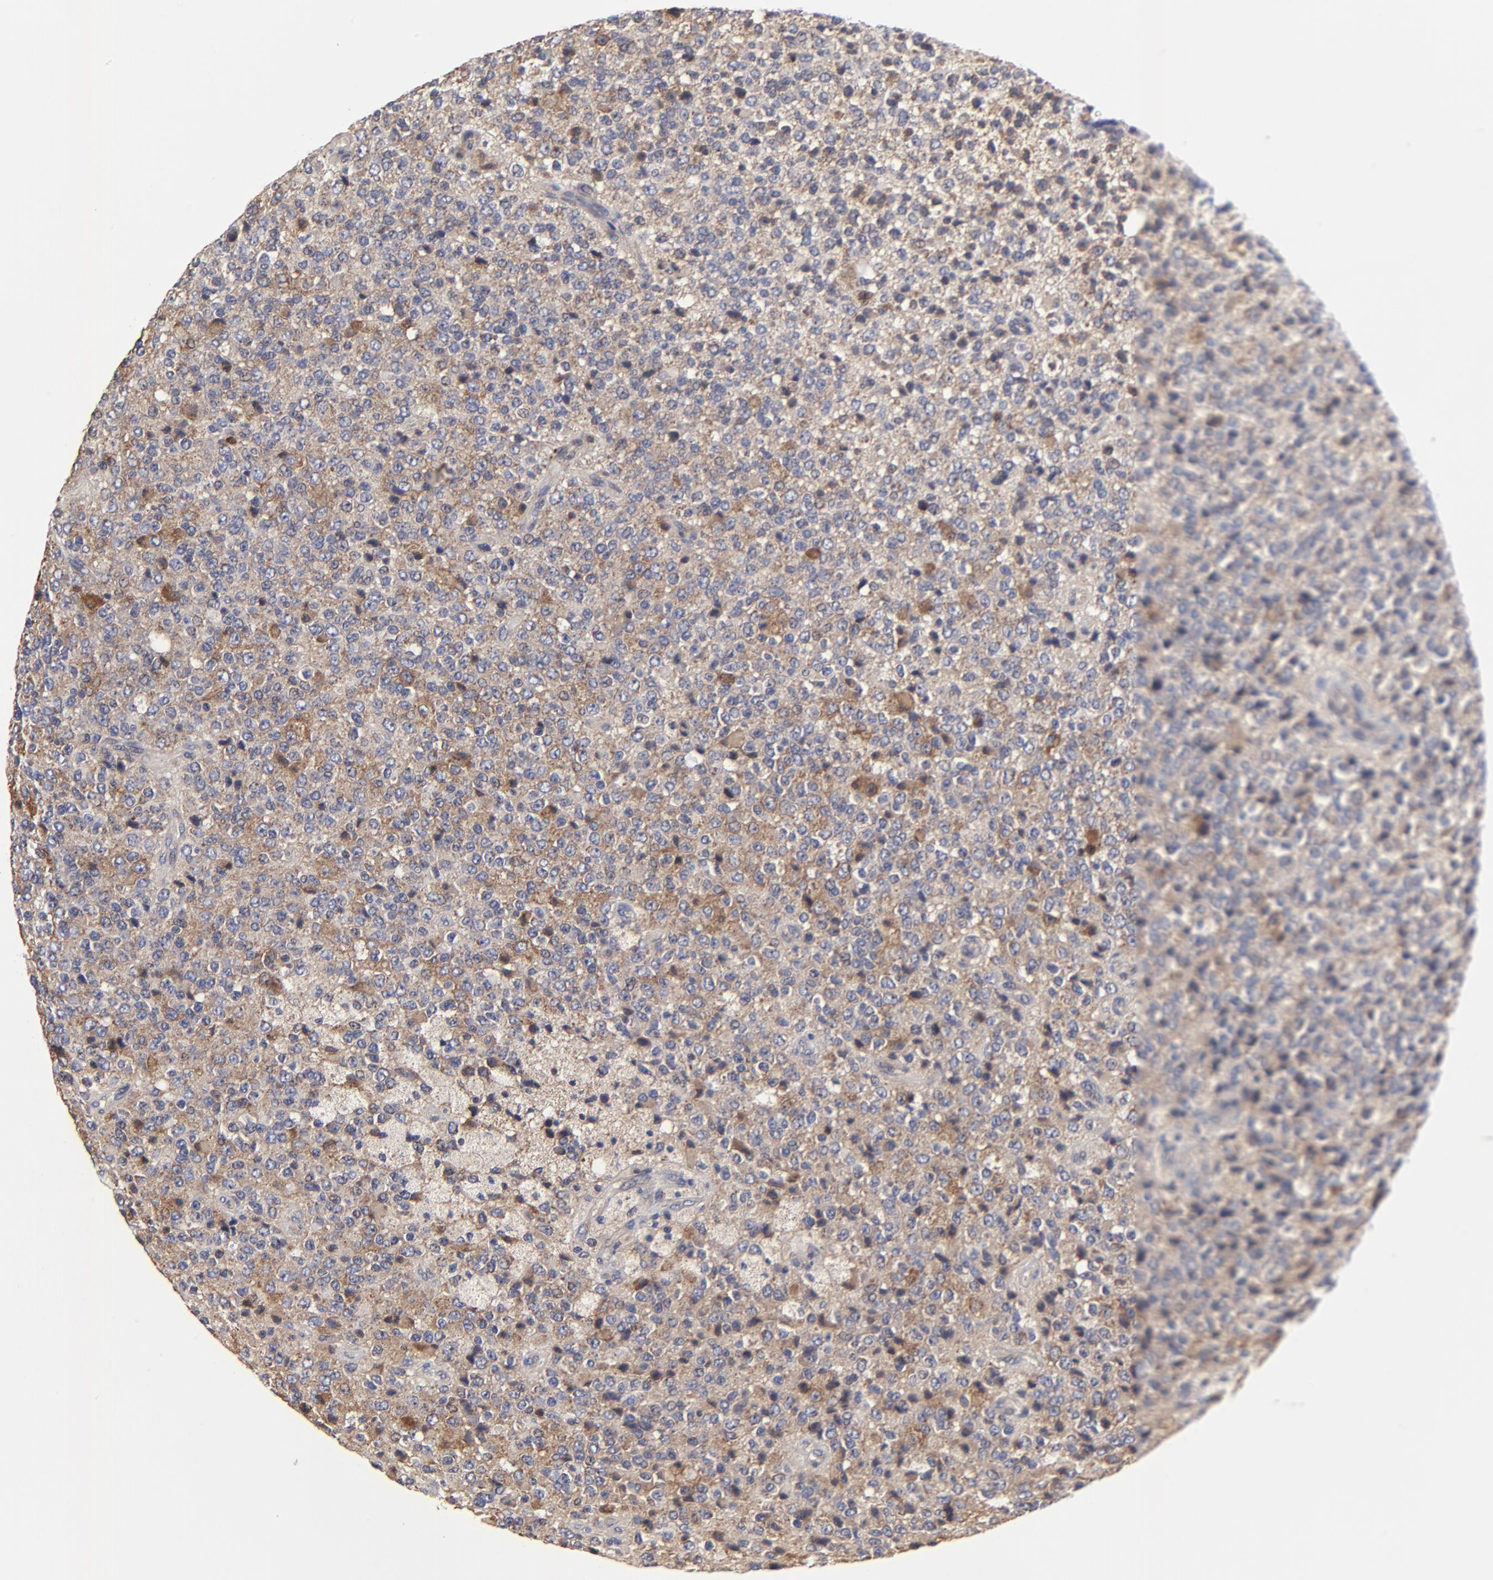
{"staining": {"intensity": "weak", "quantity": "<25%", "location": "cytoplasmic/membranous"}, "tissue": "glioma", "cell_type": "Tumor cells", "image_type": "cancer", "snomed": [{"axis": "morphology", "description": "Glioma, malignant, High grade"}, {"axis": "topography", "description": "pancreas cauda"}], "caption": "This is a micrograph of immunohistochemistry (IHC) staining of high-grade glioma (malignant), which shows no expression in tumor cells.", "gene": "ZNF550", "patient": {"sex": "male", "age": 60}}